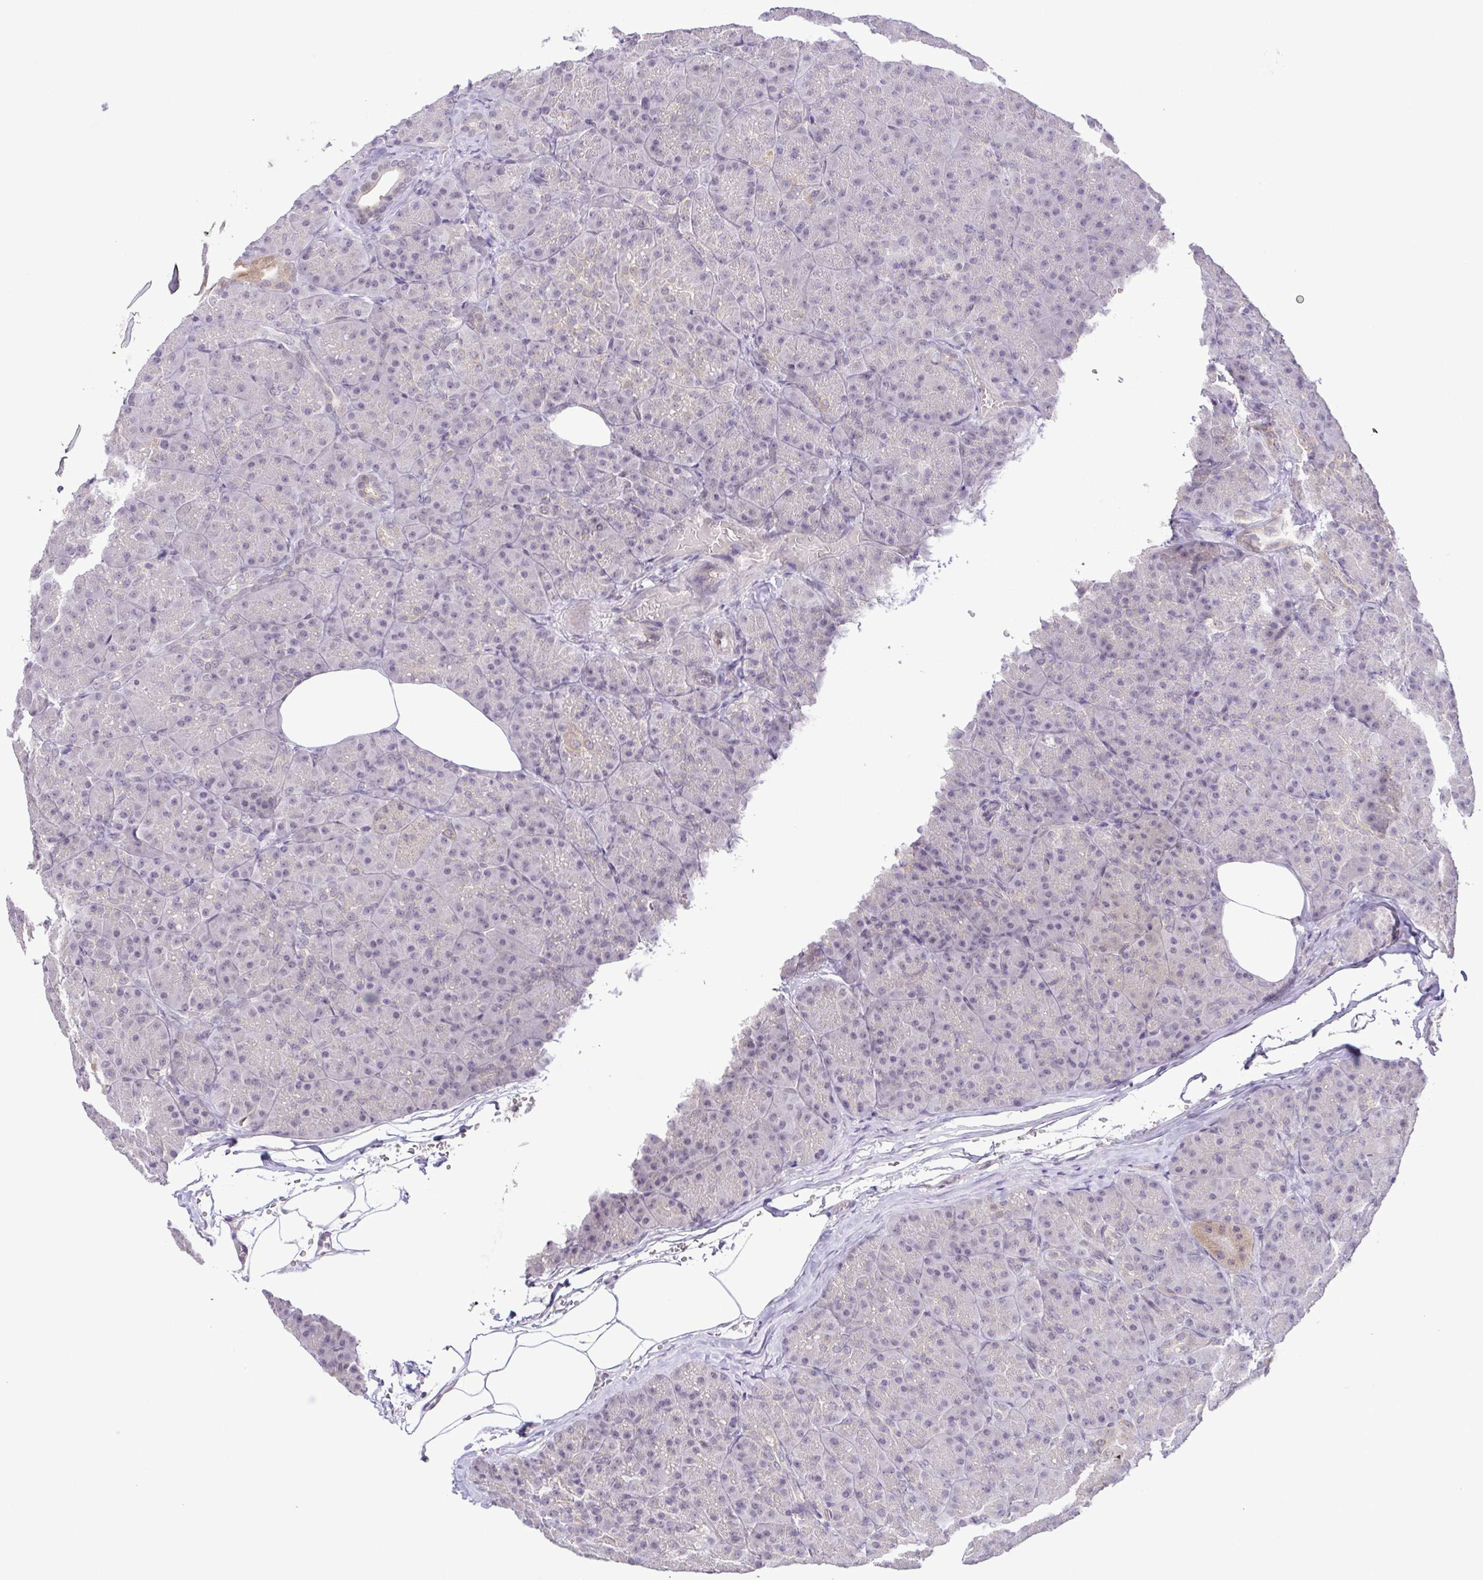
{"staining": {"intensity": "negative", "quantity": "none", "location": "none"}, "tissue": "pancreas", "cell_type": "Exocrine glandular cells", "image_type": "normal", "snomed": [{"axis": "morphology", "description": "Normal tissue, NOS"}, {"axis": "topography", "description": "Pancreas"}], "caption": "This image is of normal pancreas stained with immunohistochemistry to label a protein in brown with the nuclei are counter-stained blue. There is no staining in exocrine glandular cells.", "gene": "IL1RN", "patient": {"sex": "male", "age": 57}}